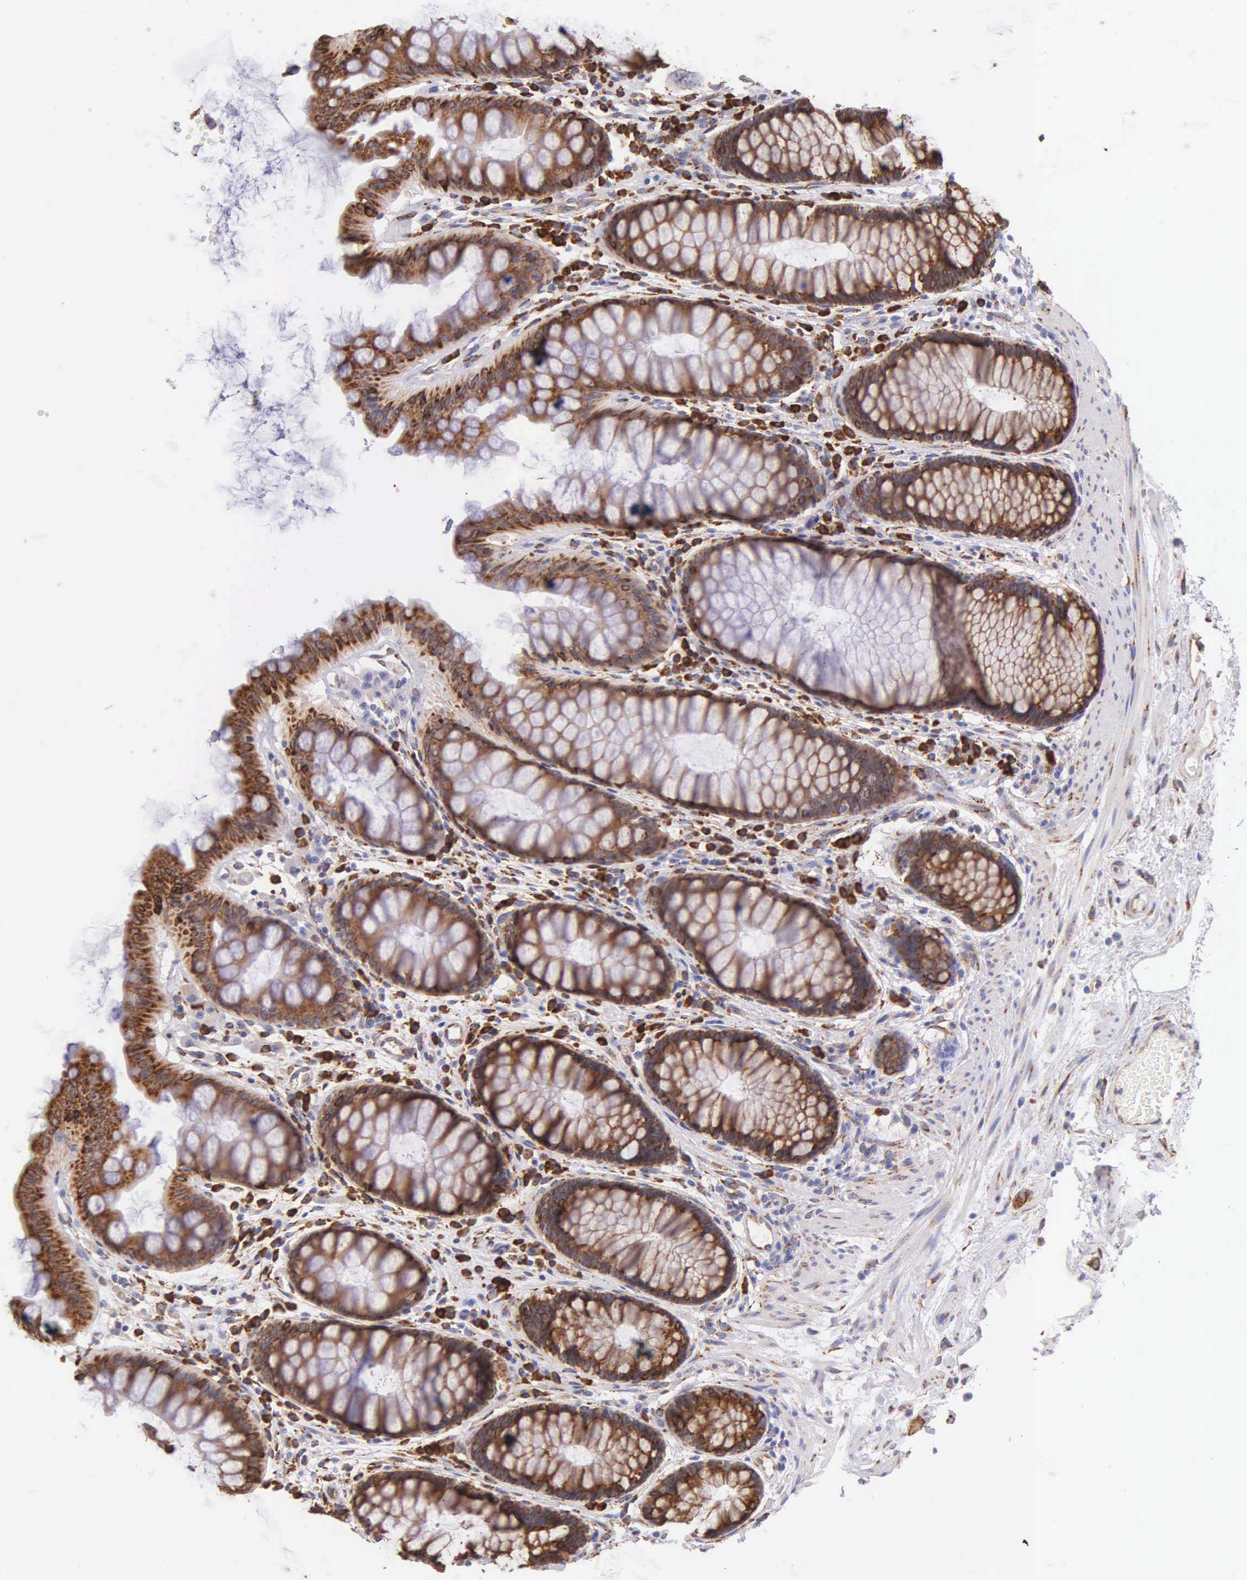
{"staining": {"intensity": "moderate", "quantity": ">75%", "location": "cytoplasmic/membranous"}, "tissue": "rectum", "cell_type": "Glandular cells", "image_type": "normal", "snomed": [{"axis": "morphology", "description": "Normal tissue, NOS"}, {"axis": "topography", "description": "Rectum"}], "caption": "About >75% of glandular cells in unremarkable human rectum reveal moderate cytoplasmic/membranous protein positivity as visualized by brown immunohistochemical staining.", "gene": "CKAP4", "patient": {"sex": "male", "age": 77}}